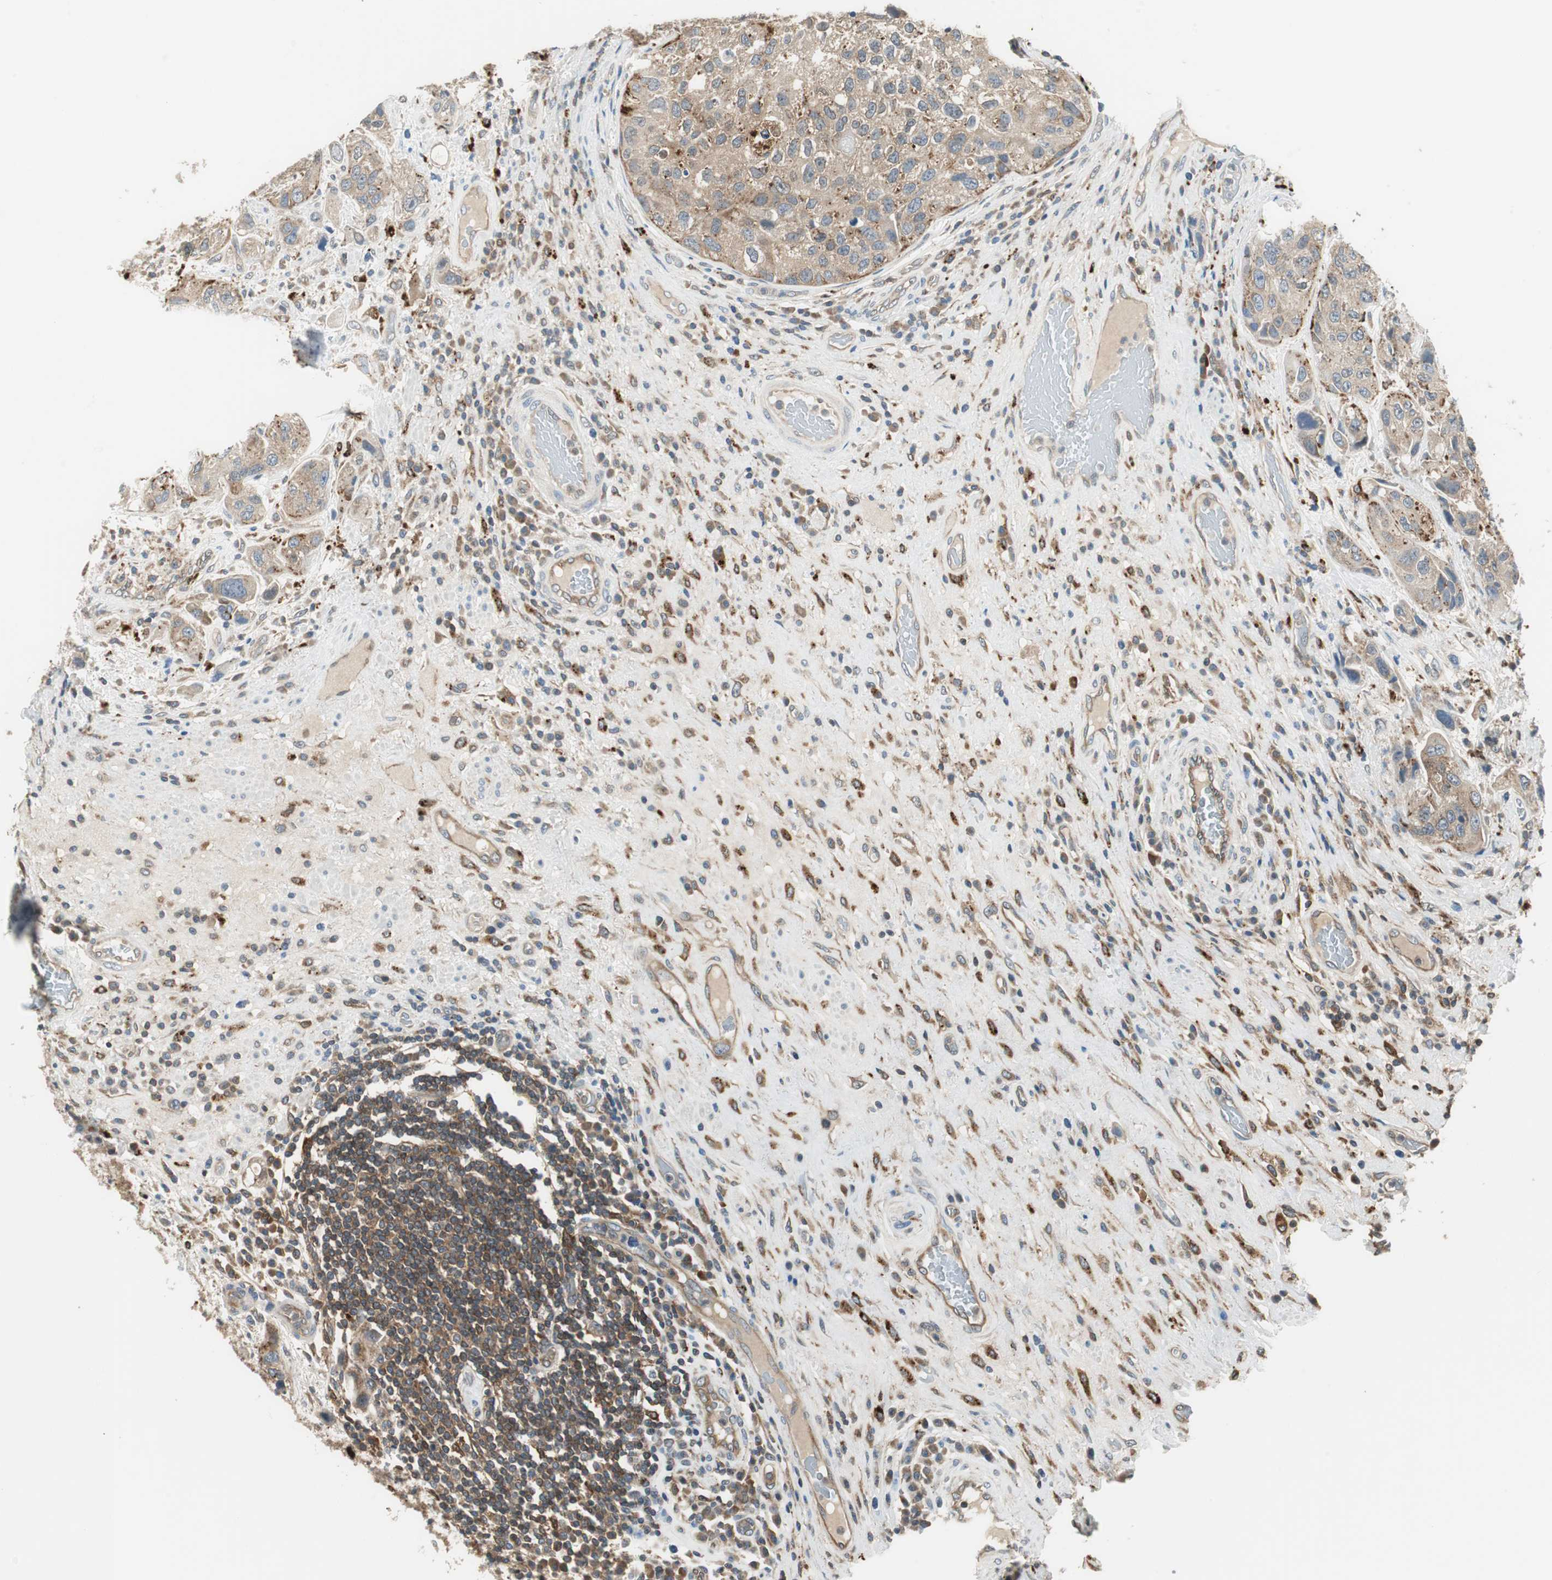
{"staining": {"intensity": "moderate", "quantity": ">75%", "location": "cytoplasmic/membranous"}, "tissue": "urothelial cancer", "cell_type": "Tumor cells", "image_type": "cancer", "snomed": [{"axis": "morphology", "description": "Urothelial carcinoma, High grade"}, {"axis": "topography", "description": "Urinary bladder"}], "caption": "An immunohistochemistry (IHC) histopathology image of tumor tissue is shown. Protein staining in brown shows moderate cytoplasmic/membranous positivity in urothelial cancer within tumor cells. The staining was performed using DAB (3,3'-diaminobenzidine), with brown indicating positive protein expression. Nuclei are stained blue with hematoxylin.", "gene": "NCK1", "patient": {"sex": "female", "age": 64}}